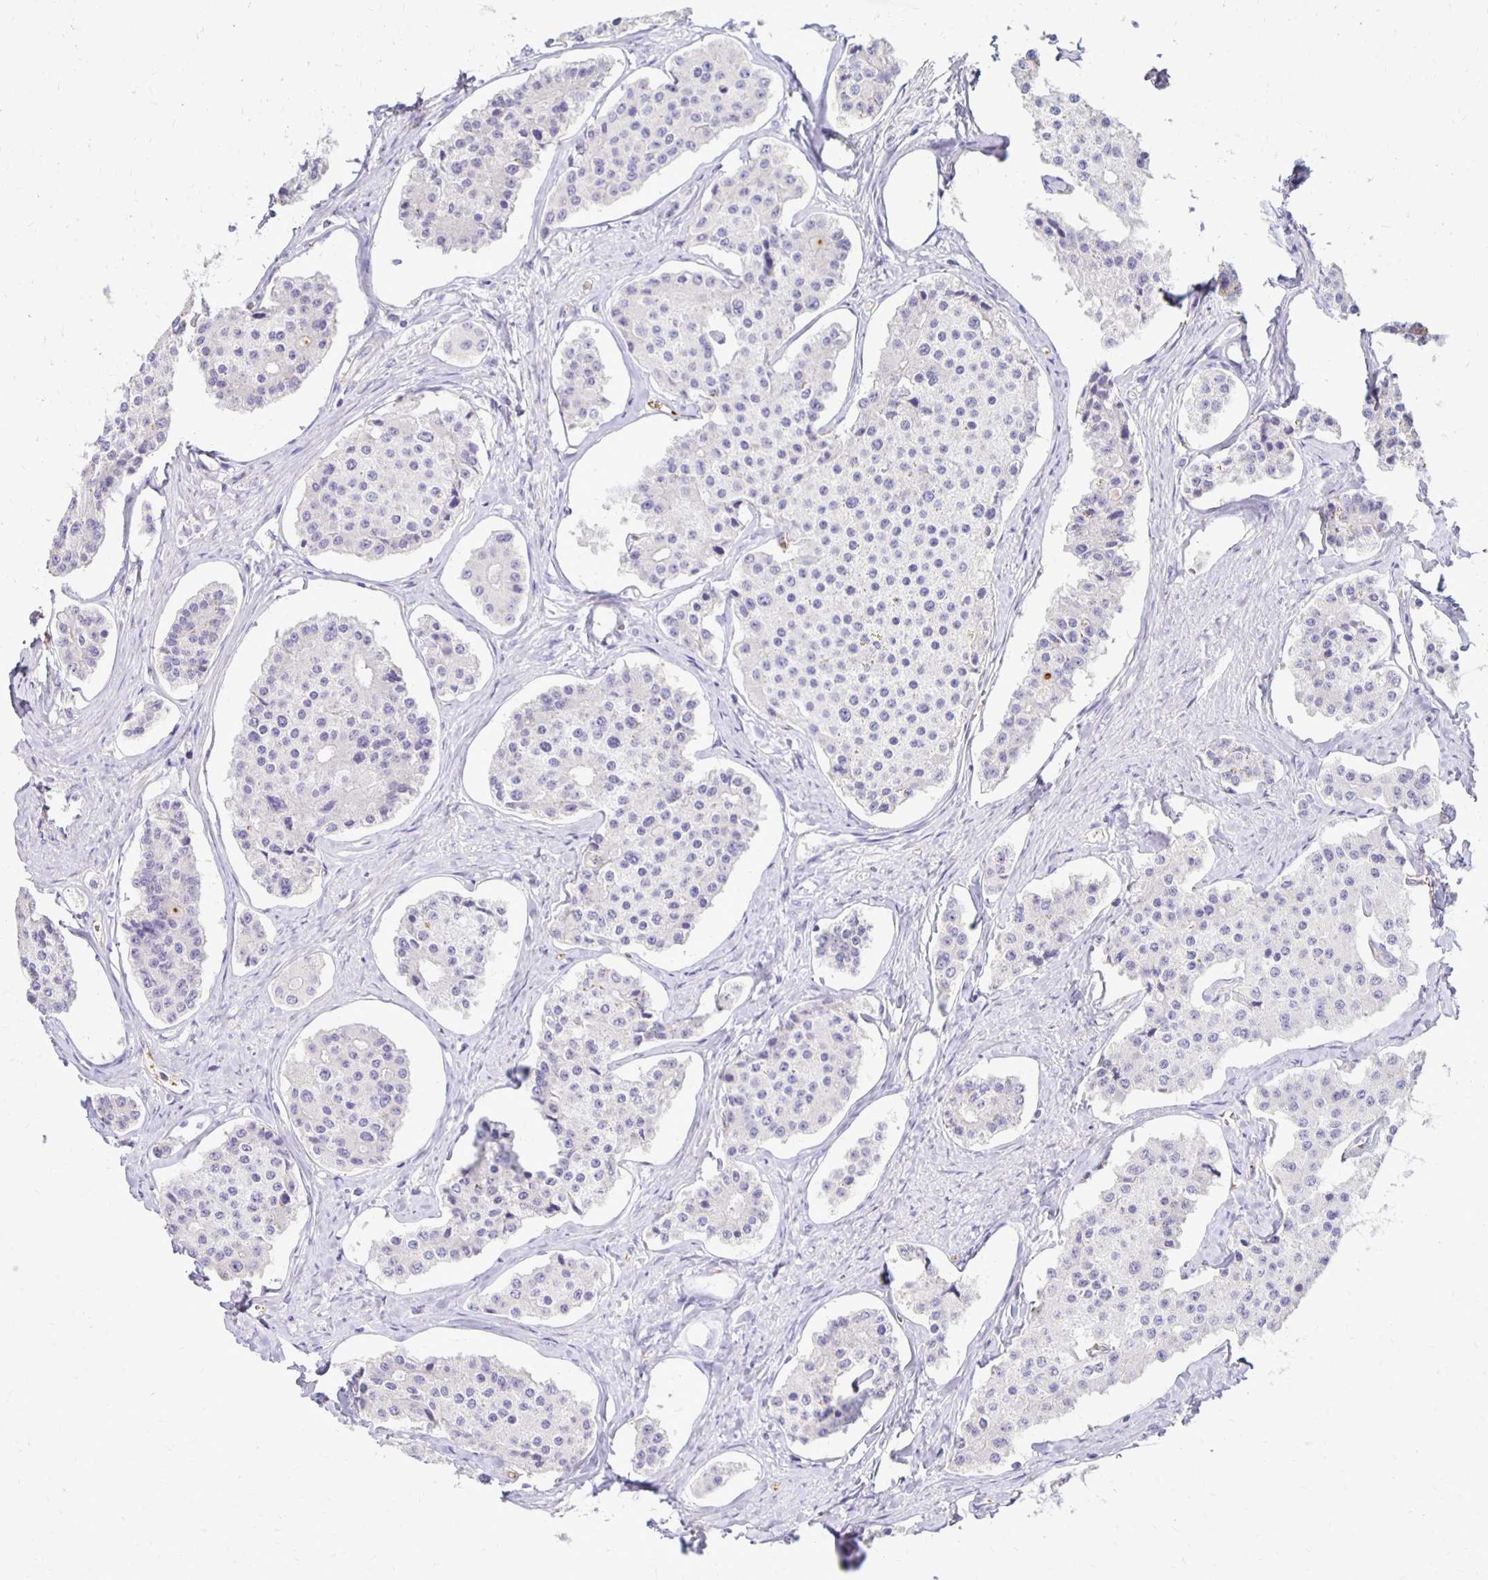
{"staining": {"intensity": "negative", "quantity": "none", "location": "none"}, "tissue": "carcinoid", "cell_type": "Tumor cells", "image_type": "cancer", "snomed": [{"axis": "morphology", "description": "Carcinoid, malignant, NOS"}, {"axis": "topography", "description": "Small intestine"}], "caption": "Malignant carcinoid was stained to show a protein in brown. There is no significant positivity in tumor cells.", "gene": "TTYH1", "patient": {"sex": "female", "age": 65}}